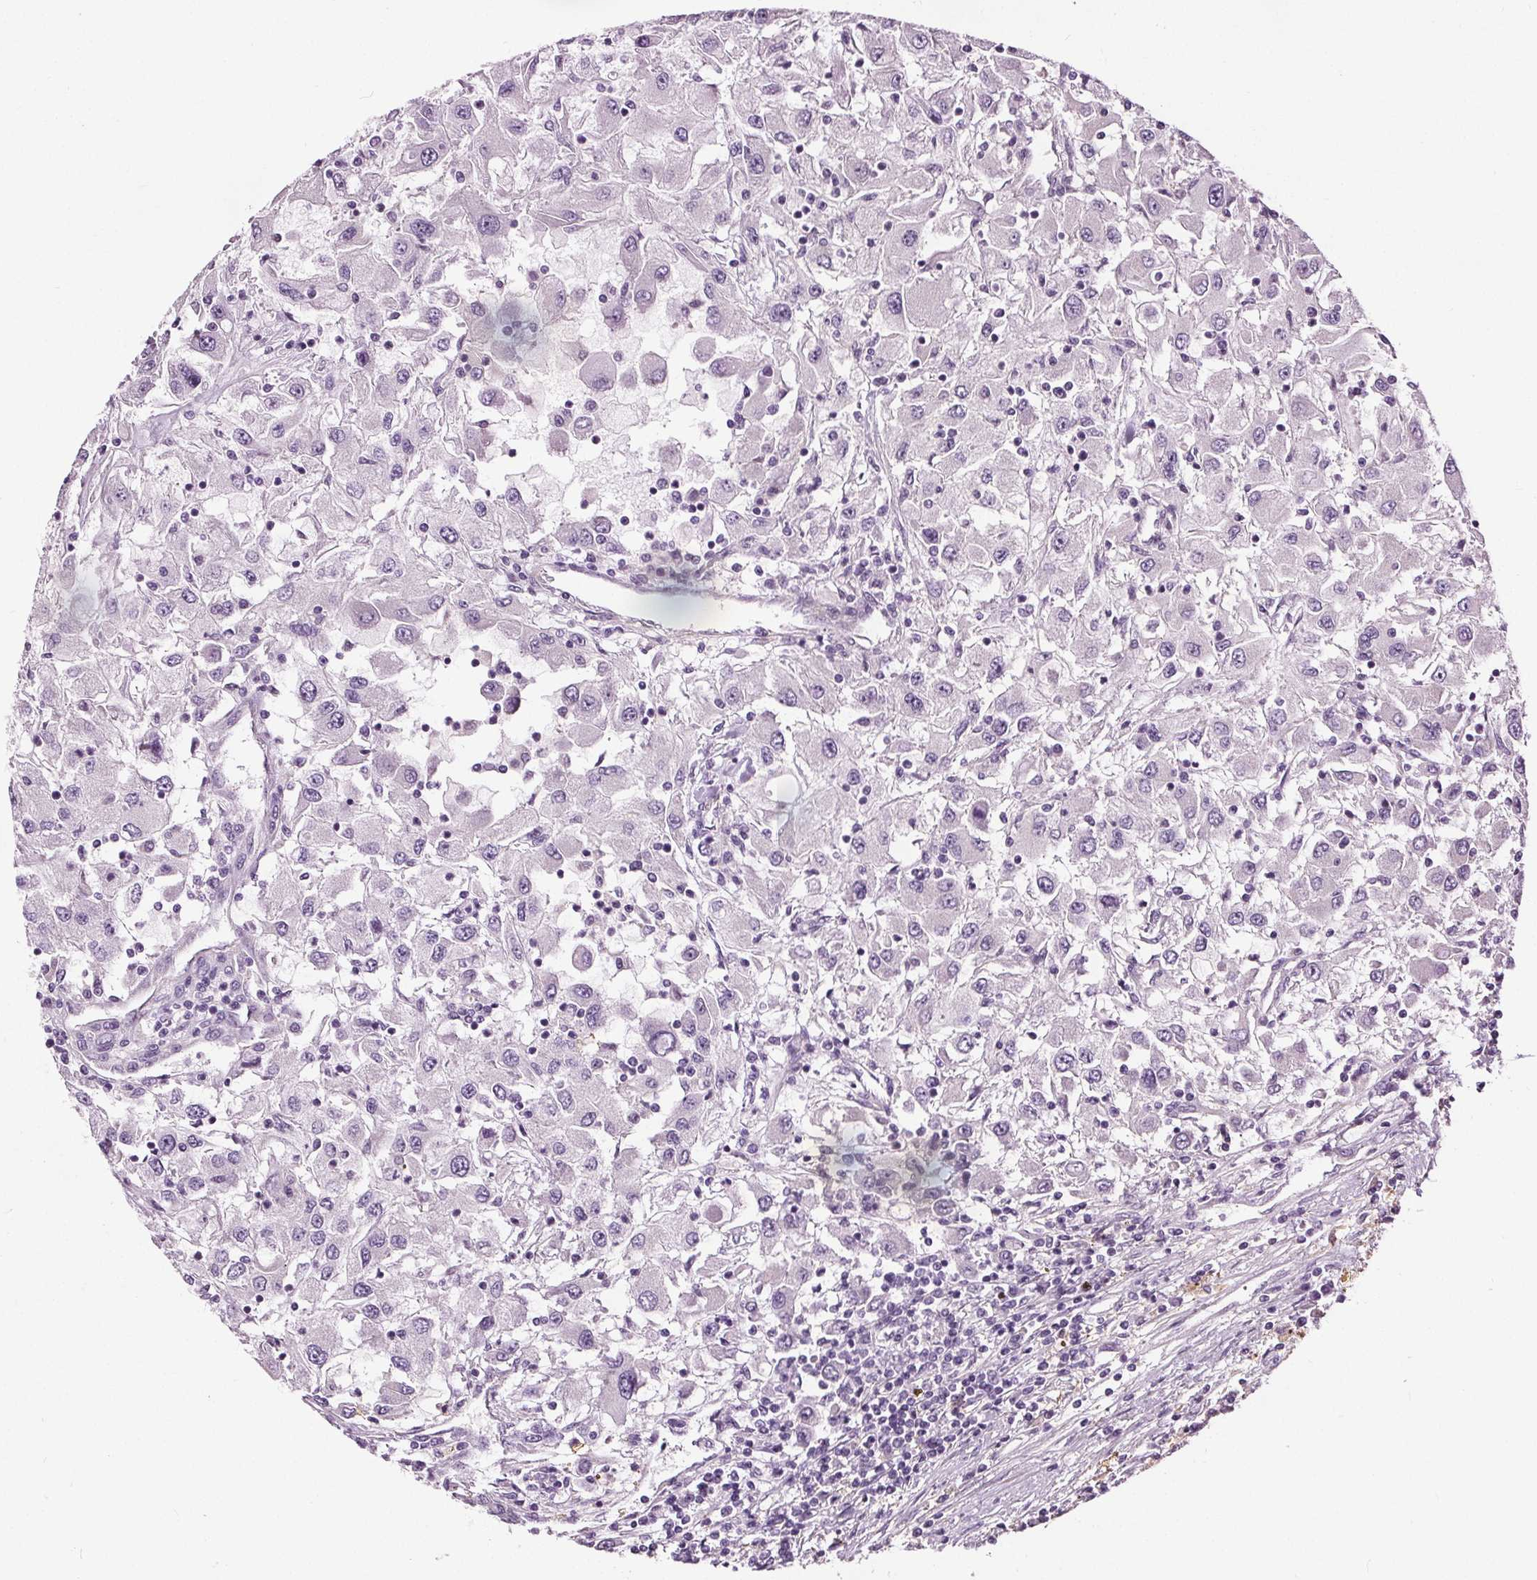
{"staining": {"intensity": "negative", "quantity": "none", "location": "none"}, "tissue": "renal cancer", "cell_type": "Tumor cells", "image_type": "cancer", "snomed": [{"axis": "morphology", "description": "Adenocarcinoma, NOS"}, {"axis": "topography", "description": "Kidney"}], "caption": "This is a histopathology image of IHC staining of renal cancer, which shows no positivity in tumor cells.", "gene": "RASA1", "patient": {"sex": "female", "age": 67}}